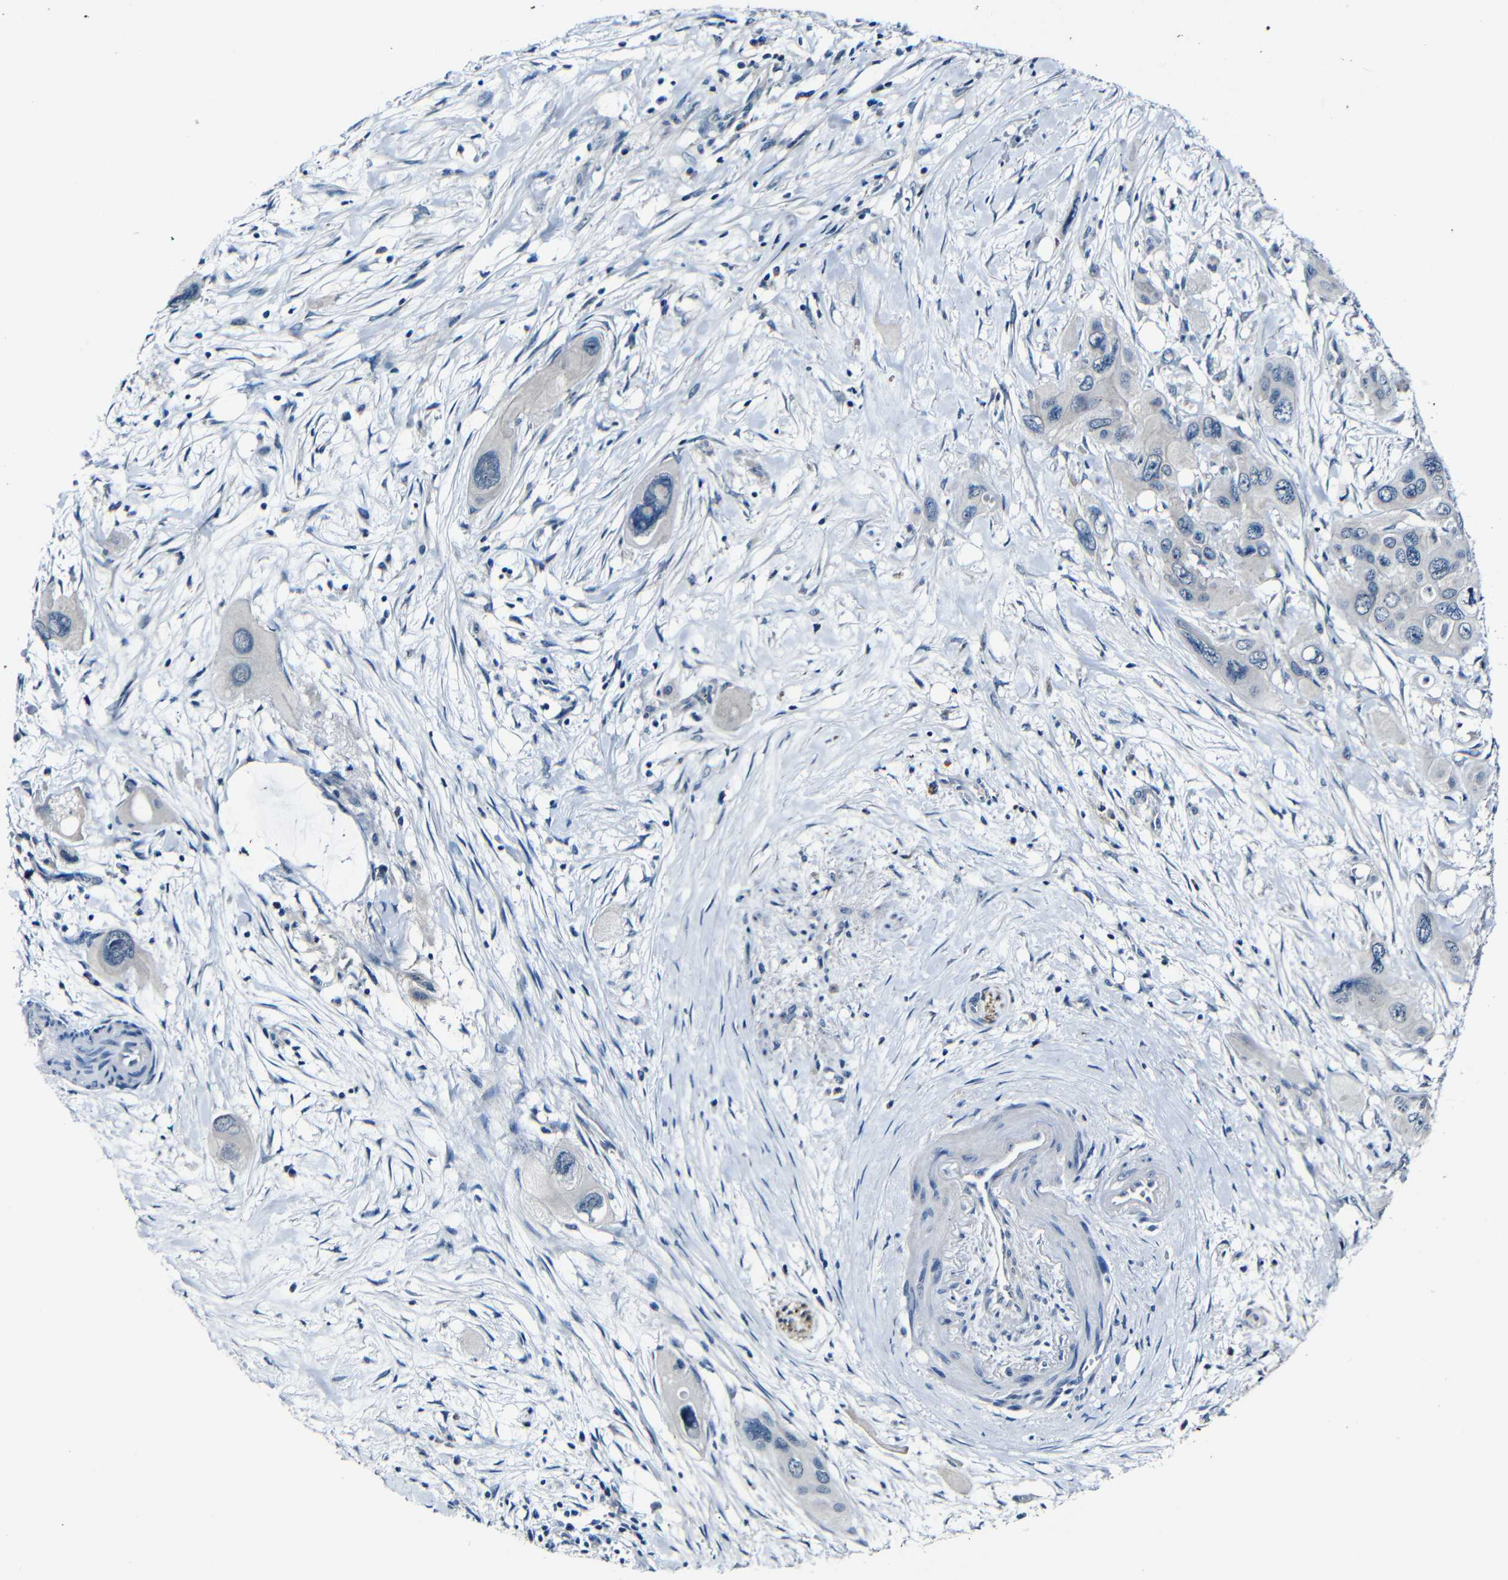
{"staining": {"intensity": "negative", "quantity": "none", "location": "none"}, "tissue": "pancreatic cancer", "cell_type": "Tumor cells", "image_type": "cancer", "snomed": [{"axis": "morphology", "description": "Adenocarcinoma, NOS"}, {"axis": "topography", "description": "Pancreas"}], "caption": "IHC of human pancreatic adenocarcinoma displays no expression in tumor cells.", "gene": "ANK3", "patient": {"sex": "male", "age": 73}}